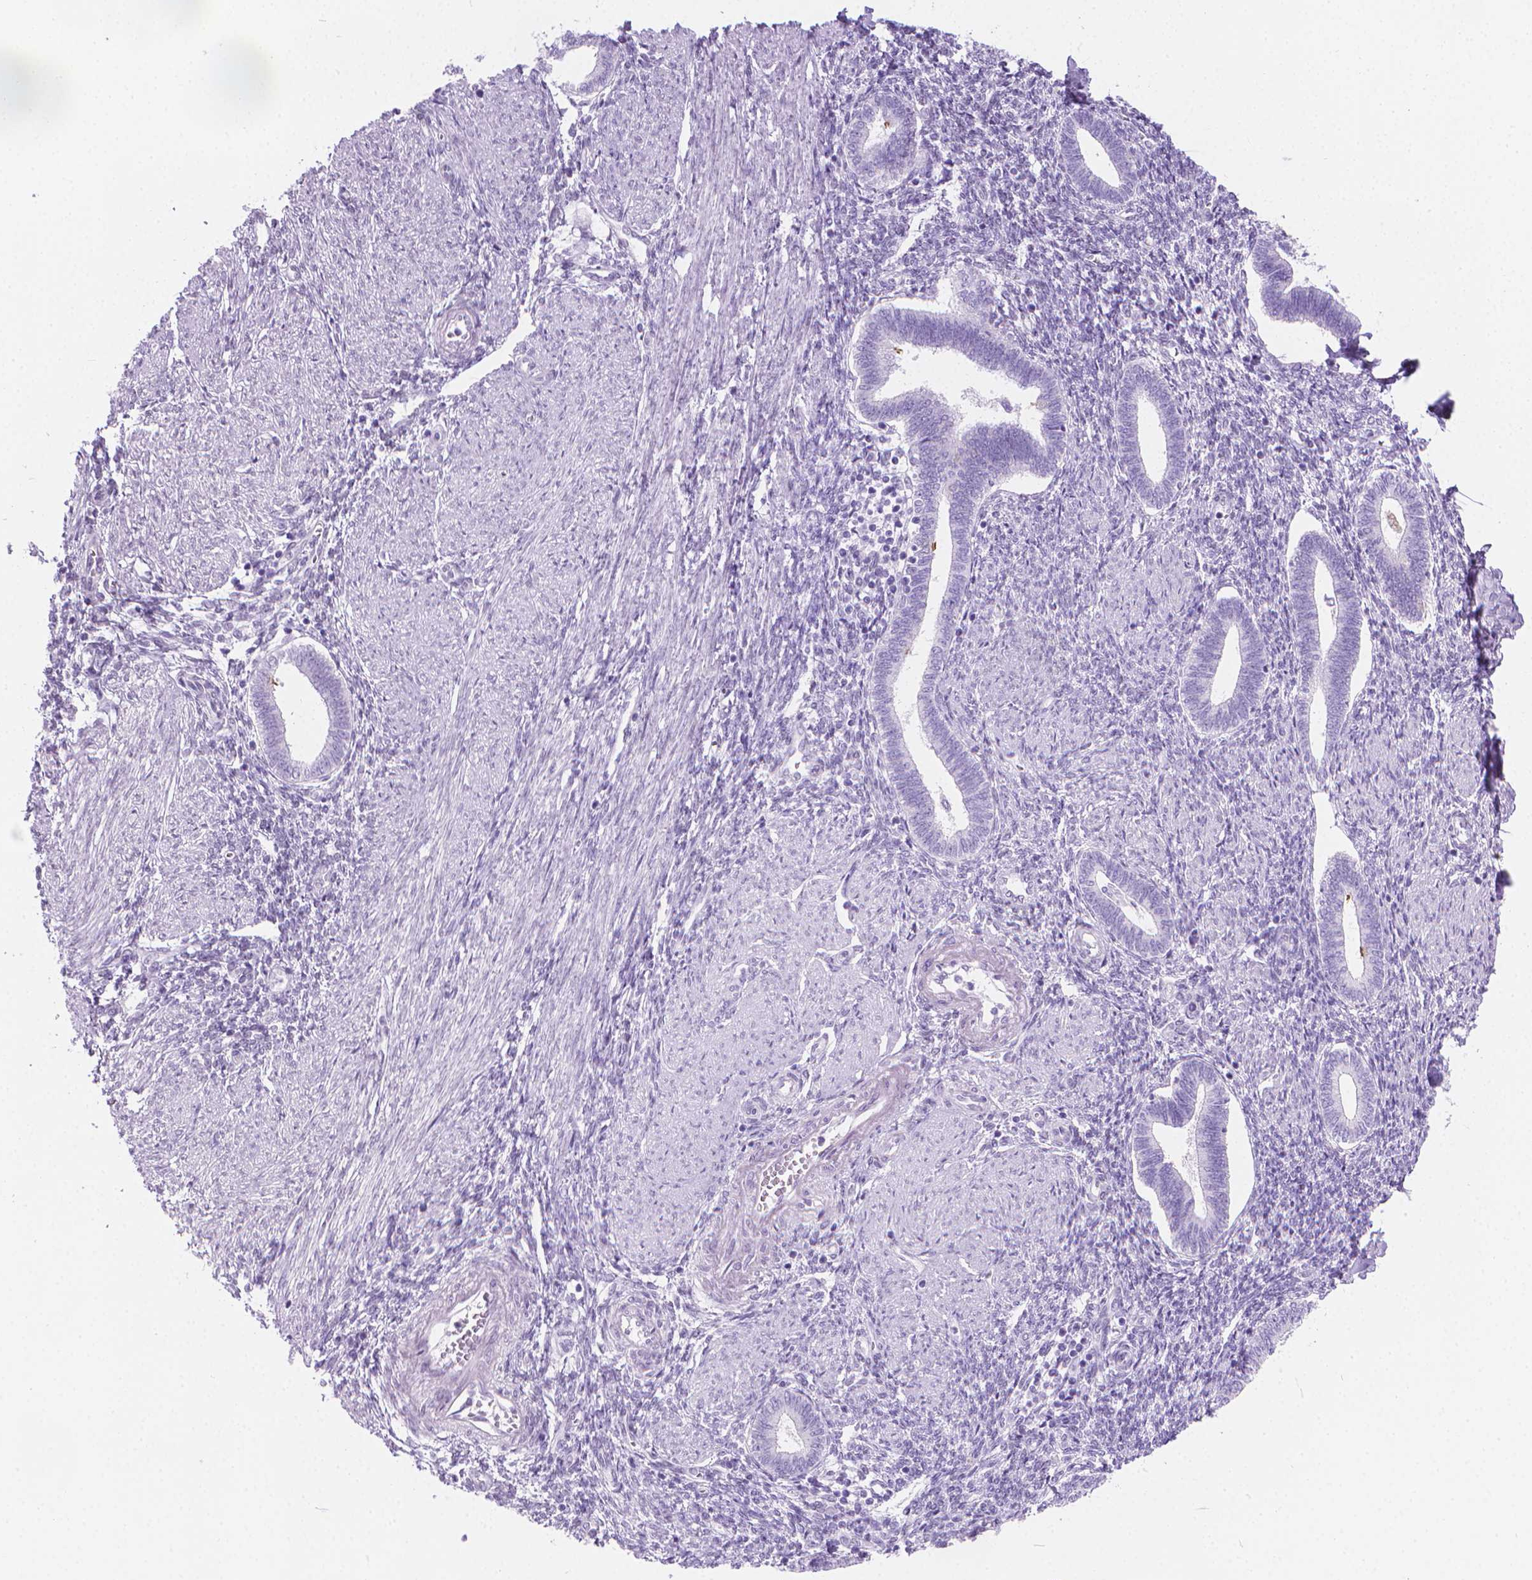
{"staining": {"intensity": "negative", "quantity": "none", "location": "none"}, "tissue": "endometrium", "cell_type": "Cells in endometrial stroma", "image_type": "normal", "snomed": [{"axis": "morphology", "description": "Normal tissue, NOS"}, {"axis": "topography", "description": "Endometrium"}], "caption": "Cells in endometrial stroma are negative for protein expression in benign human endometrium. The staining was performed using DAB to visualize the protein expression in brown, while the nuclei were stained in blue with hematoxylin (Magnification: 20x).", "gene": "CFAP52", "patient": {"sex": "female", "age": 42}}